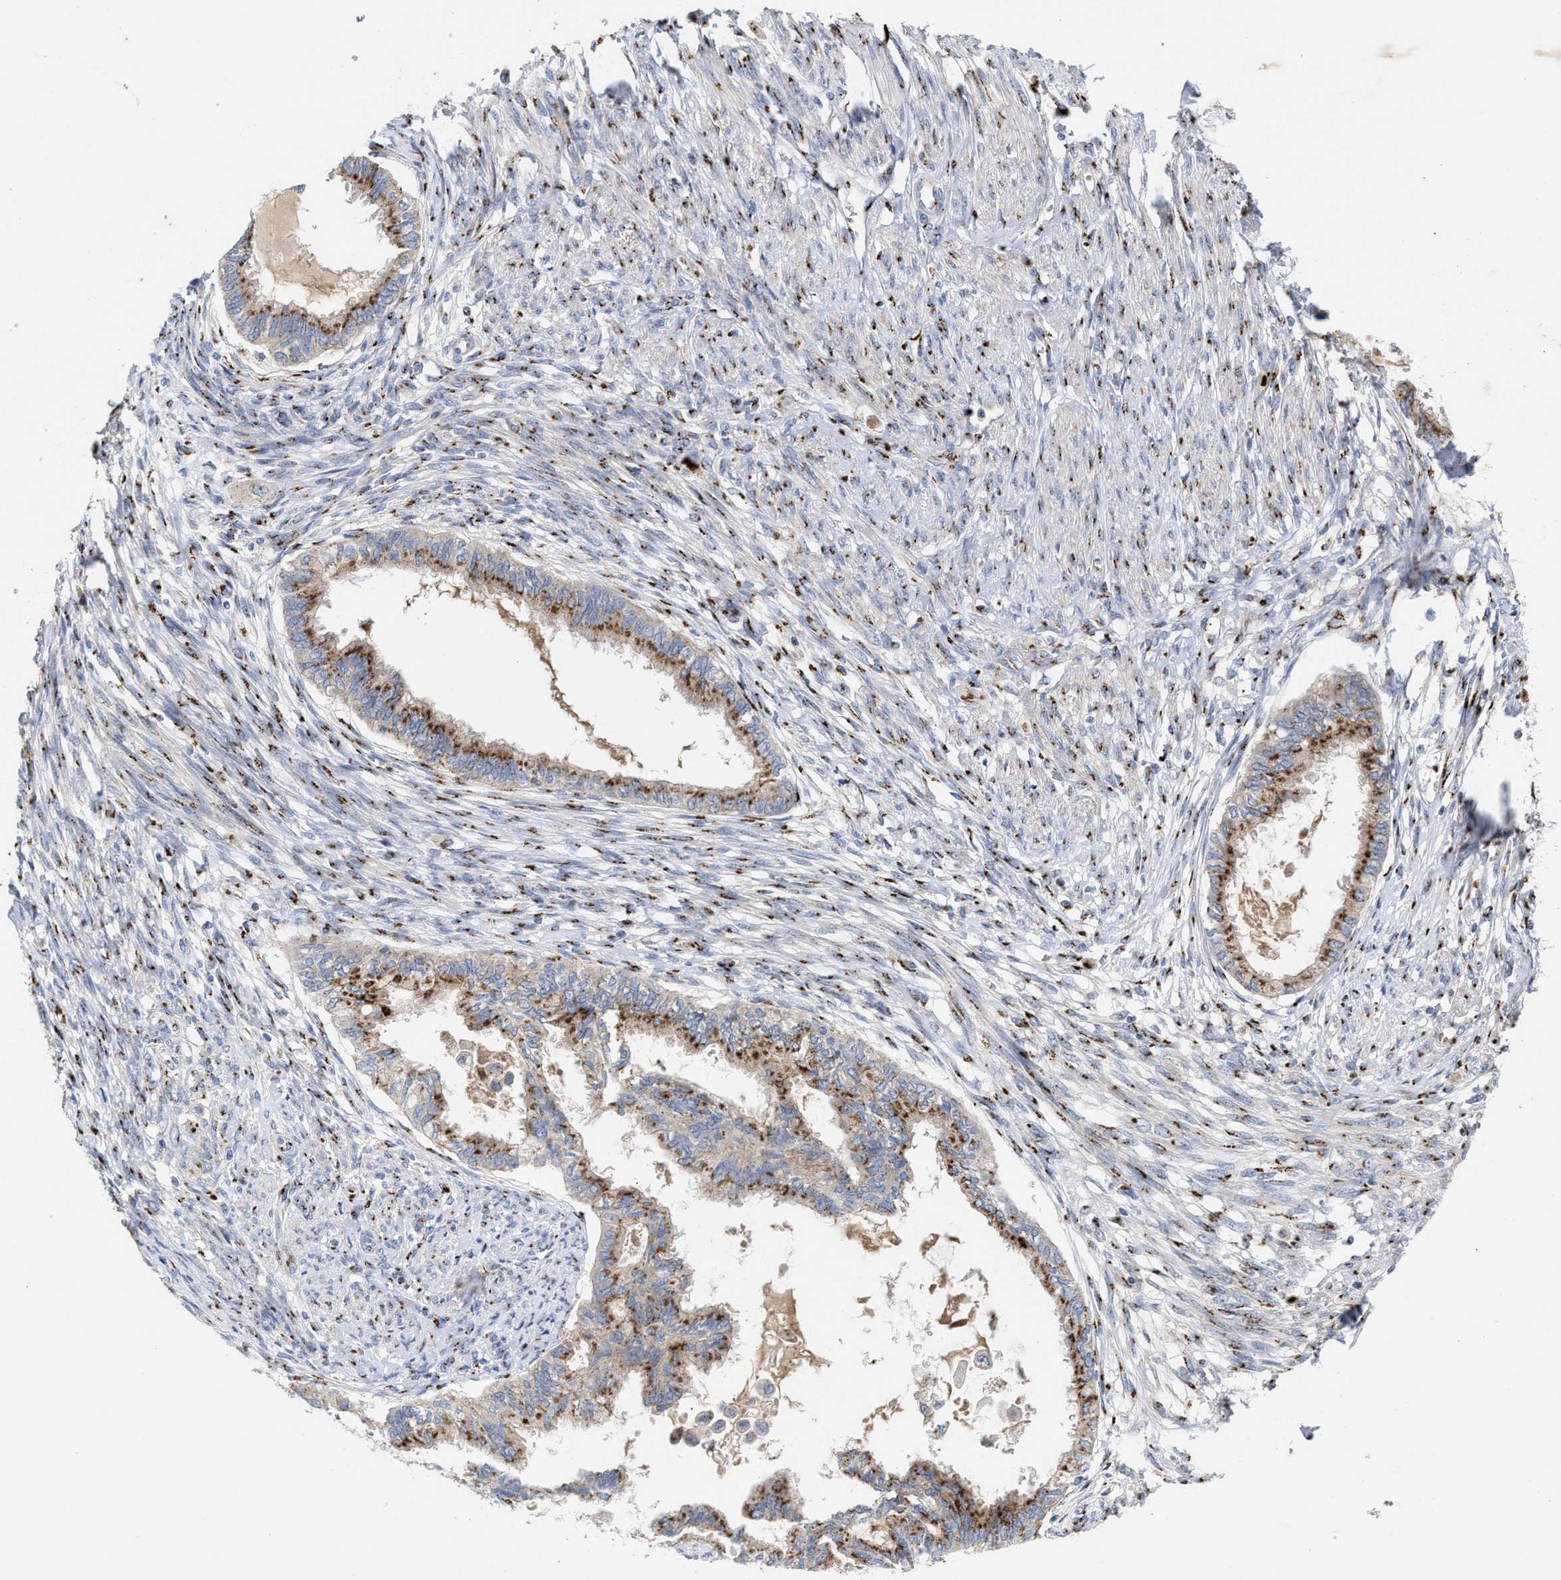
{"staining": {"intensity": "strong", "quantity": ">75%", "location": "cytoplasmic/membranous"}, "tissue": "cervical cancer", "cell_type": "Tumor cells", "image_type": "cancer", "snomed": [{"axis": "morphology", "description": "Normal tissue, NOS"}, {"axis": "morphology", "description": "Adenocarcinoma, NOS"}, {"axis": "topography", "description": "Cervix"}, {"axis": "topography", "description": "Endometrium"}], "caption": "High-power microscopy captured an IHC micrograph of cervical cancer (adenocarcinoma), revealing strong cytoplasmic/membranous expression in approximately >75% of tumor cells. The staining was performed using DAB, with brown indicating positive protein expression. Nuclei are stained blue with hematoxylin.", "gene": "CCL2", "patient": {"sex": "female", "age": 86}}